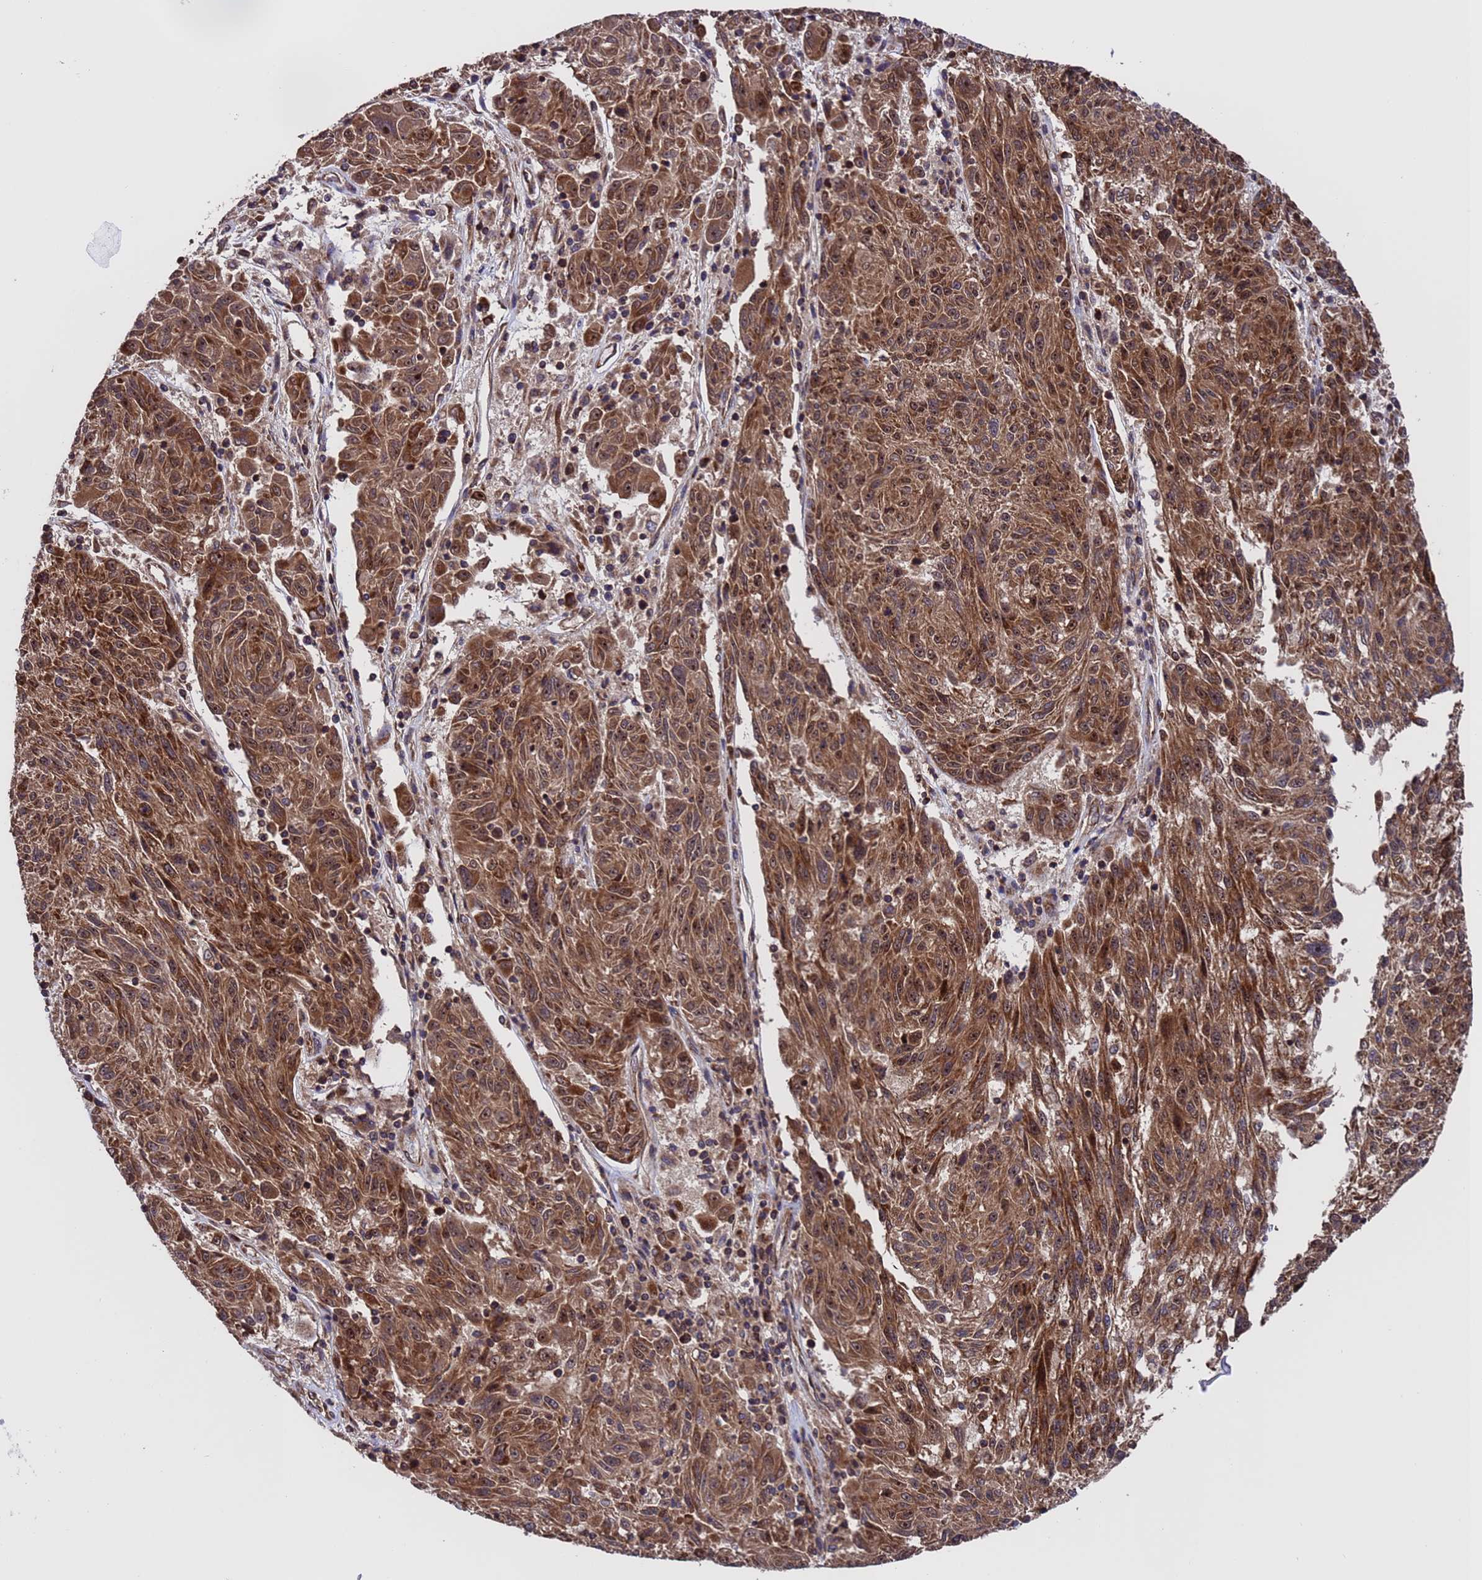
{"staining": {"intensity": "strong", "quantity": ">75%", "location": "cytoplasmic/membranous"}, "tissue": "melanoma", "cell_type": "Tumor cells", "image_type": "cancer", "snomed": [{"axis": "morphology", "description": "Malignant melanoma, NOS"}, {"axis": "topography", "description": "Skin"}], "caption": "Tumor cells demonstrate strong cytoplasmic/membranous positivity in about >75% of cells in malignant melanoma.", "gene": "TSR3", "patient": {"sex": "male", "age": 53}}